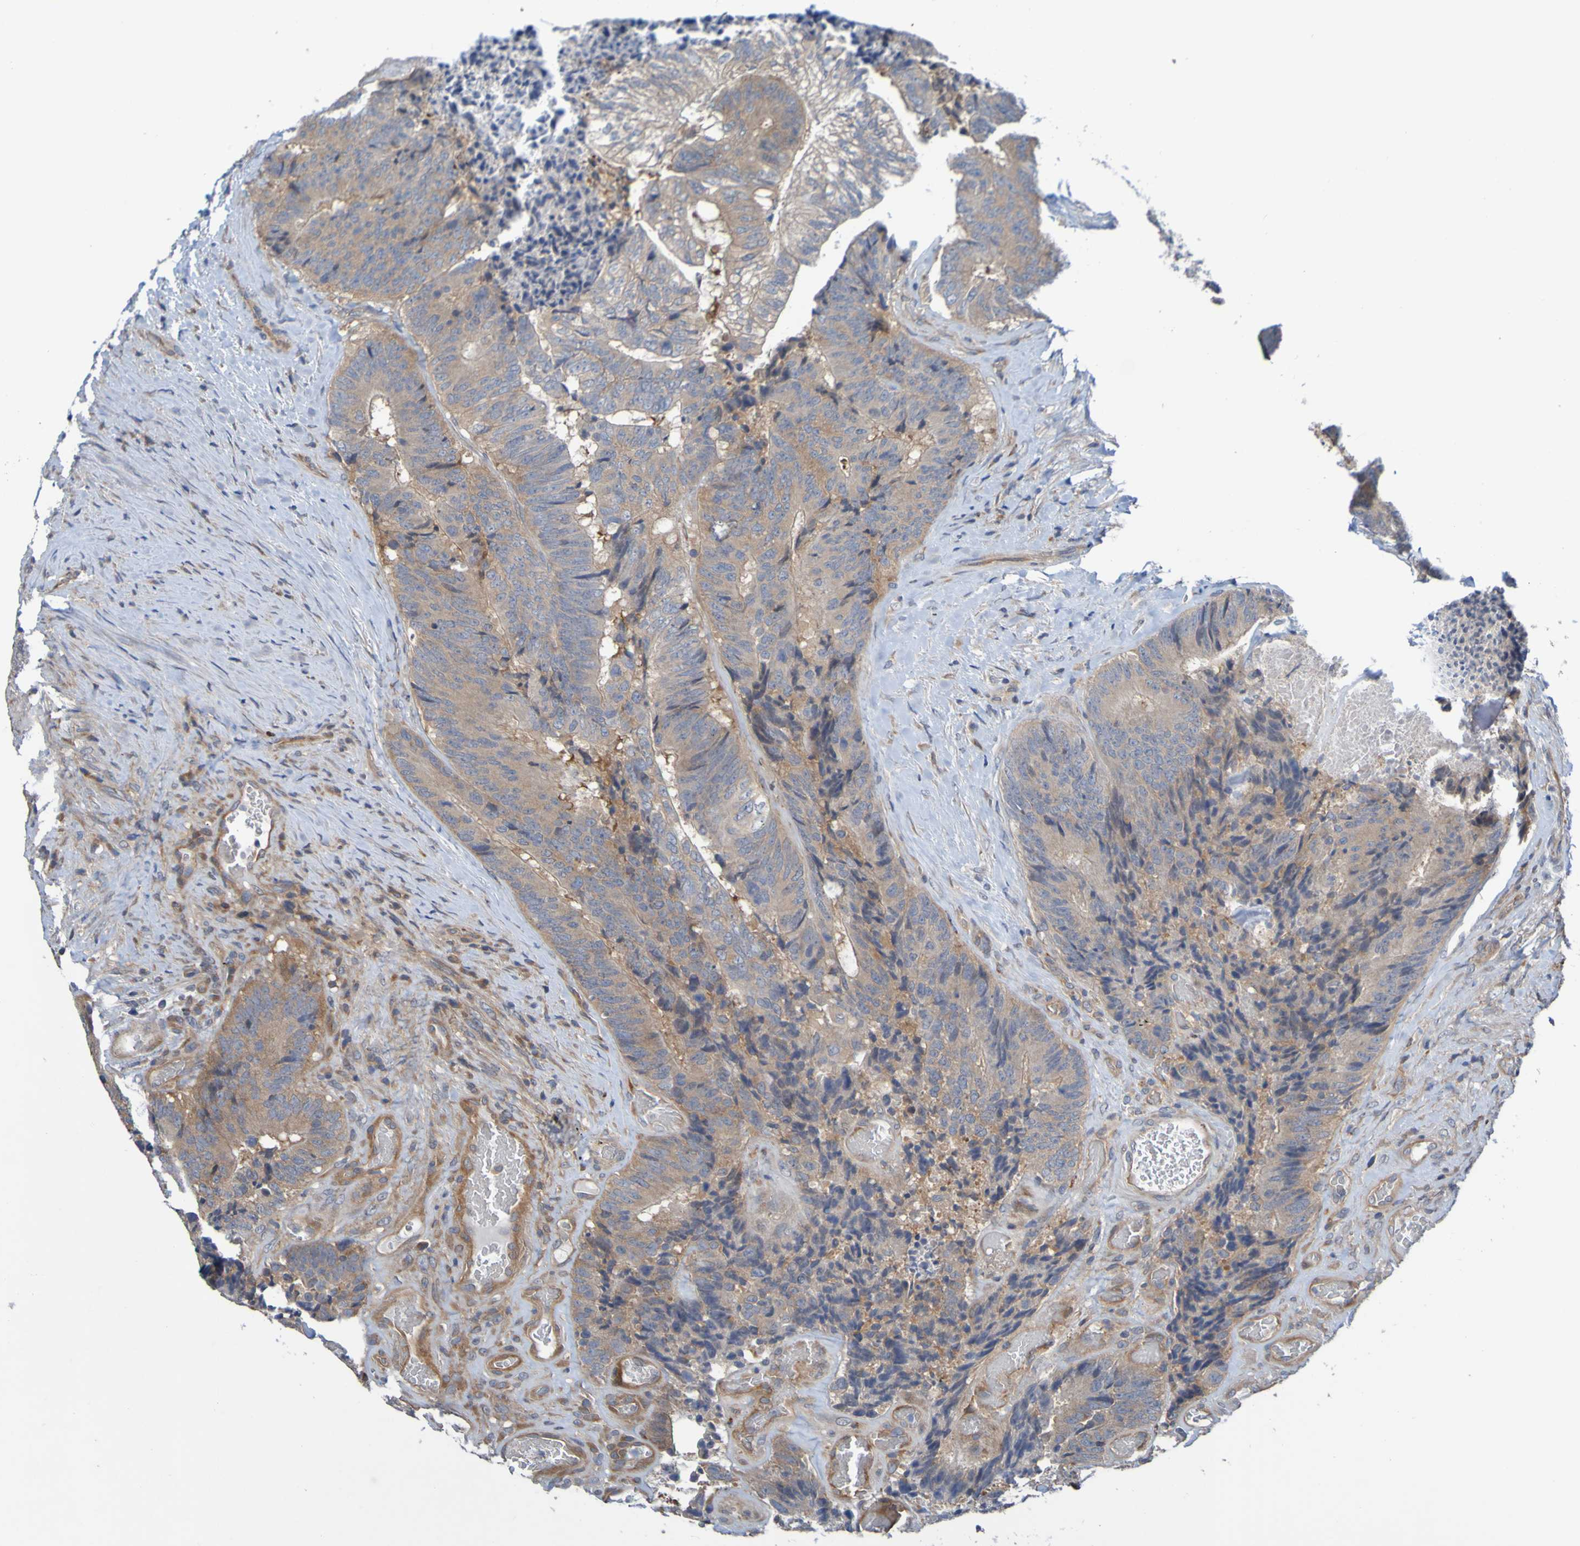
{"staining": {"intensity": "moderate", "quantity": ">75%", "location": "cytoplasmic/membranous"}, "tissue": "colorectal cancer", "cell_type": "Tumor cells", "image_type": "cancer", "snomed": [{"axis": "morphology", "description": "Adenocarcinoma, NOS"}, {"axis": "topography", "description": "Rectum"}], "caption": "Protein expression analysis of adenocarcinoma (colorectal) displays moderate cytoplasmic/membranous expression in about >75% of tumor cells.", "gene": "SDK1", "patient": {"sex": "male", "age": 72}}